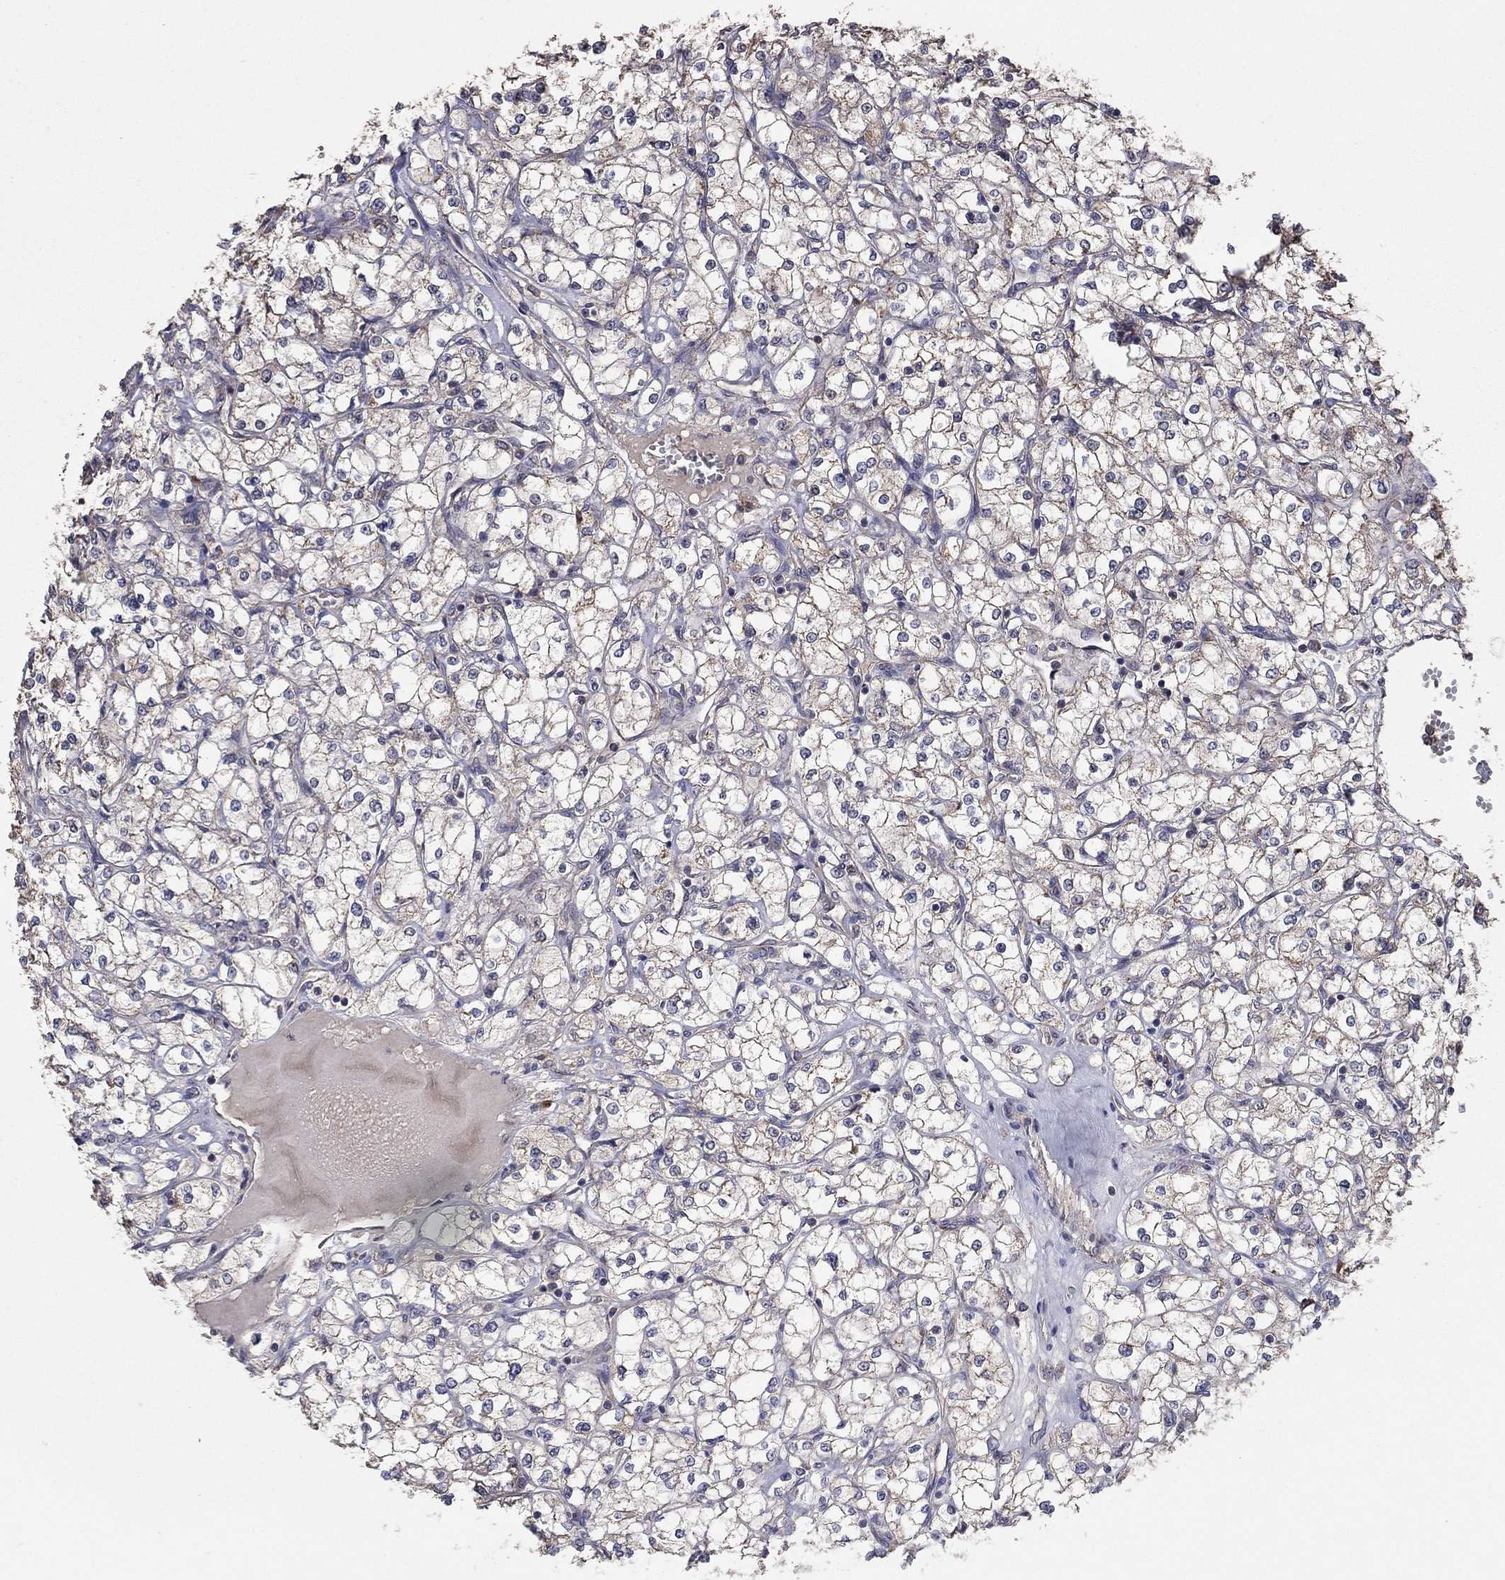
{"staining": {"intensity": "weak", "quantity": "25%-75%", "location": "cytoplasmic/membranous"}, "tissue": "renal cancer", "cell_type": "Tumor cells", "image_type": "cancer", "snomed": [{"axis": "morphology", "description": "Adenocarcinoma, NOS"}, {"axis": "topography", "description": "Kidney"}], "caption": "A photomicrograph of renal adenocarcinoma stained for a protein exhibits weak cytoplasmic/membranous brown staining in tumor cells.", "gene": "FLT4", "patient": {"sex": "male", "age": 67}}